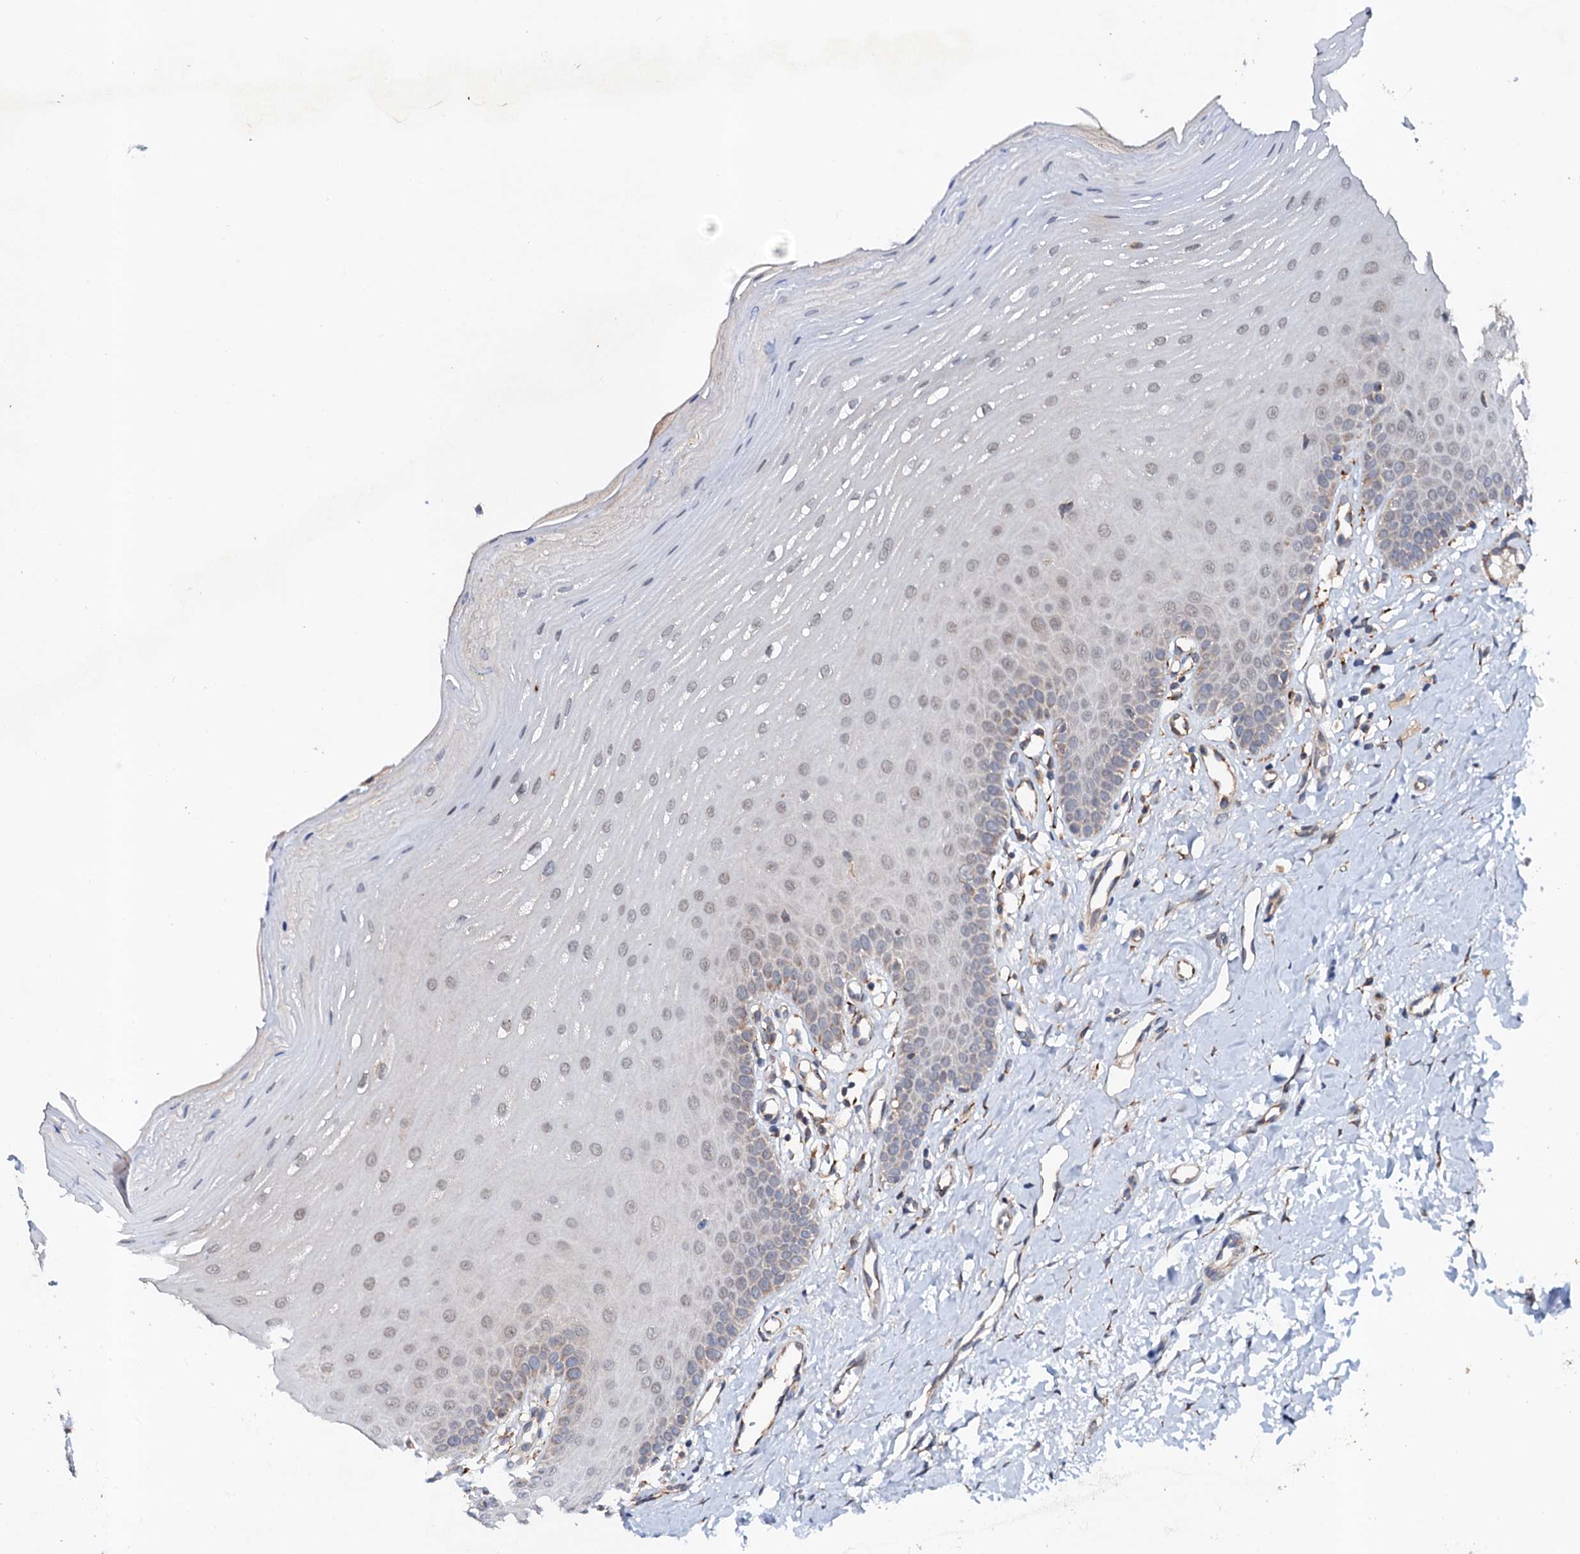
{"staining": {"intensity": "weak", "quantity": "25%-75%", "location": "cytoplasmic/membranous,nuclear"}, "tissue": "oral mucosa", "cell_type": "Squamous epithelial cells", "image_type": "normal", "snomed": [{"axis": "morphology", "description": "Normal tissue, NOS"}, {"axis": "topography", "description": "Oral tissue"}], "caption": "Immunohistochemistry (DAB (3,3'-diaminobenzidine)) staining of normal oral mucosa displays weak cytoplasmic/membranous,nuclear protein staining in about 25%-75% of squamous epithelial cells. The staining was performed using DAB, with brown indicating positive protein expression. Nuclei are stained blue with hematoxylin.", "gene": "UBE3C", "patient": {"sex": "female", "age": 39}}